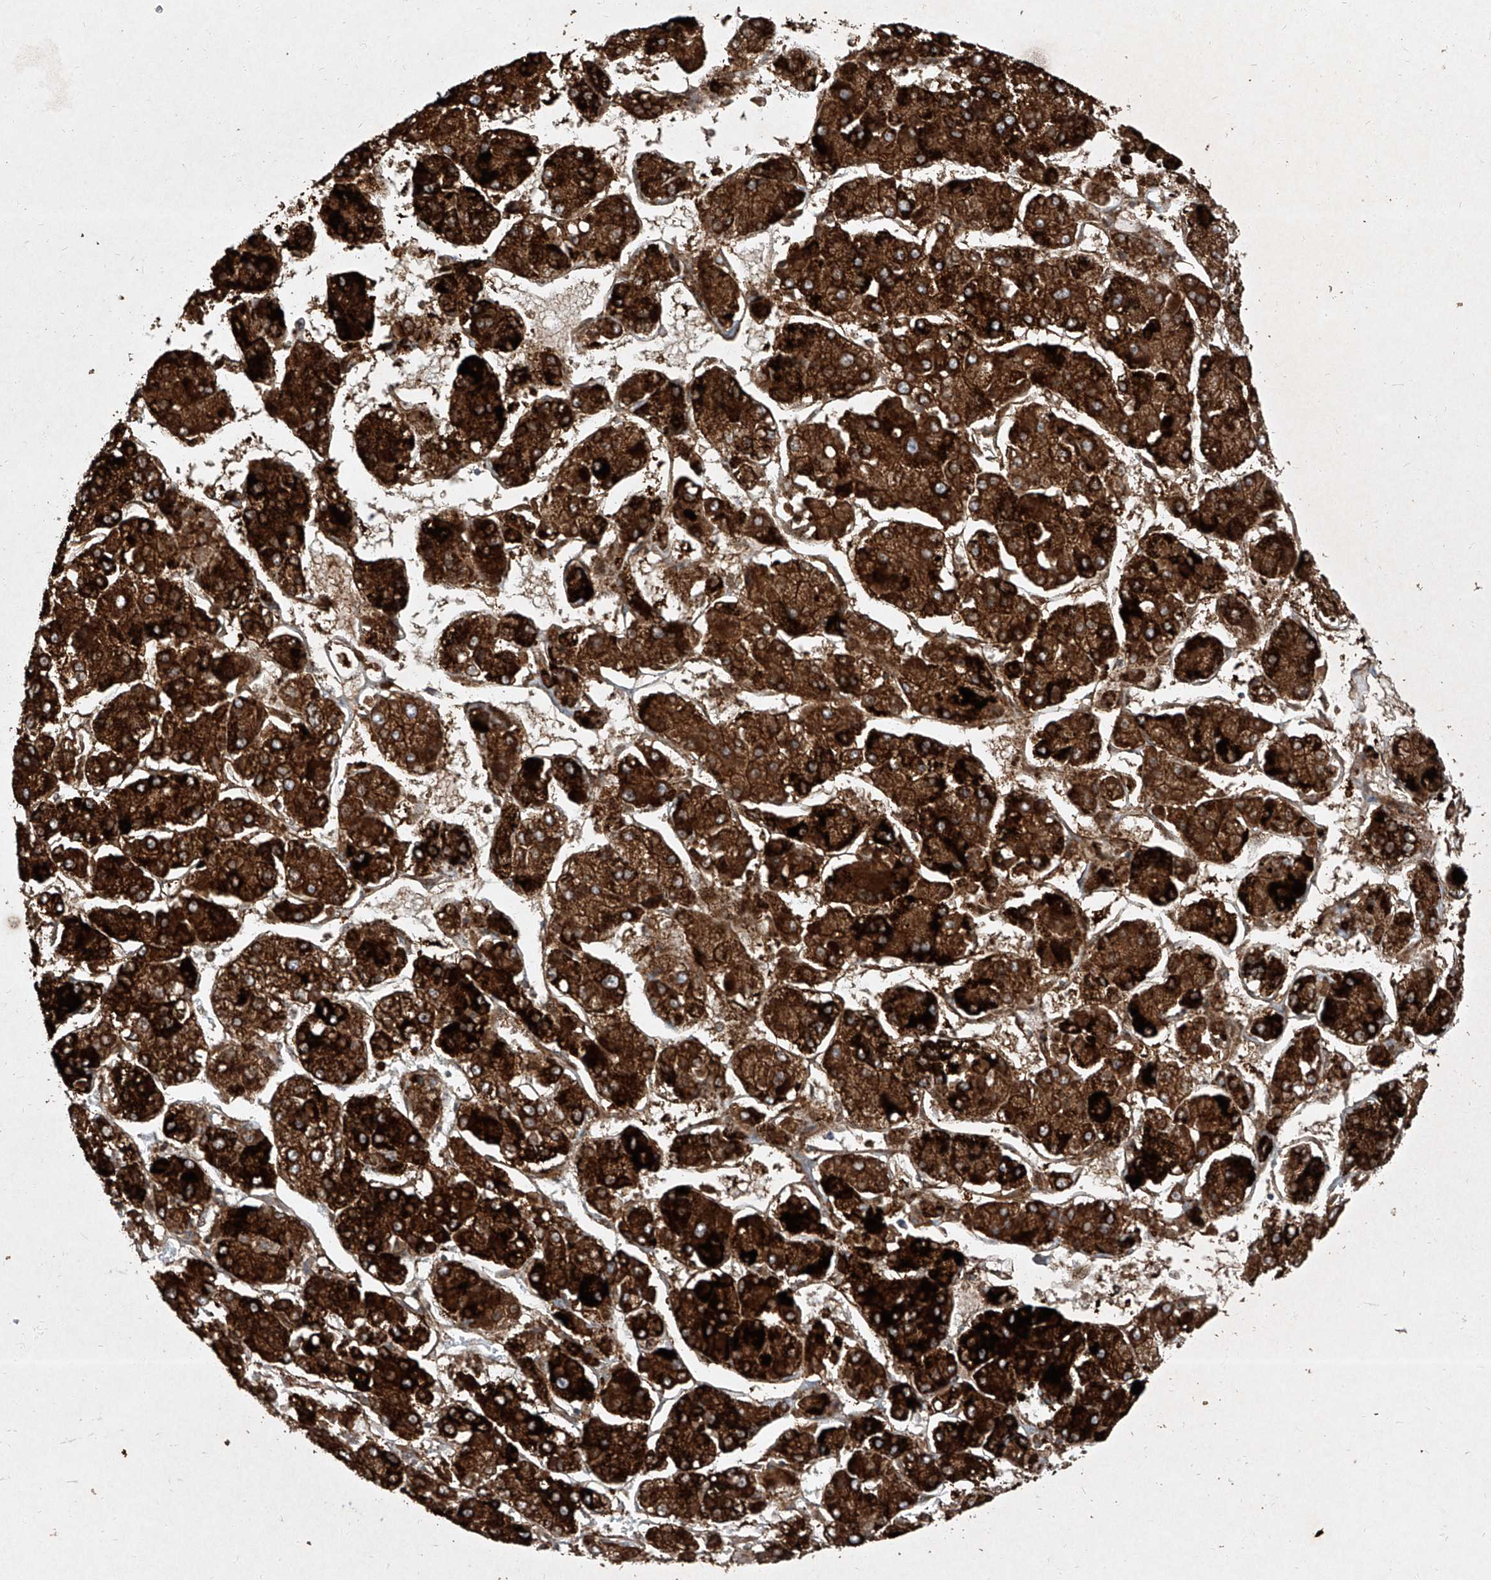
{"staining": {"intensity": "strong", "quantity": ">75%", "location": "cytoplasmic/membranous"}, "tissue": "liver cancer", "cell_type": "Tumor cells", "image_type": "cancer", "snomed": [{"axis": "morphology", "description": "Carcinoma, Hepatocellular, NOS"}, {"axis": "topography", "description": "Liver"}], "caption": "Immunohistochemistry (IHC) histopathology image of human liver cancer stained for a protein (brown), which reveals high levels of strong cytoplasmic/membranous staining in approximately >75% of tumor cells.", "gene": "CCN1", "patient": {"sex": "female", "age": 73}}